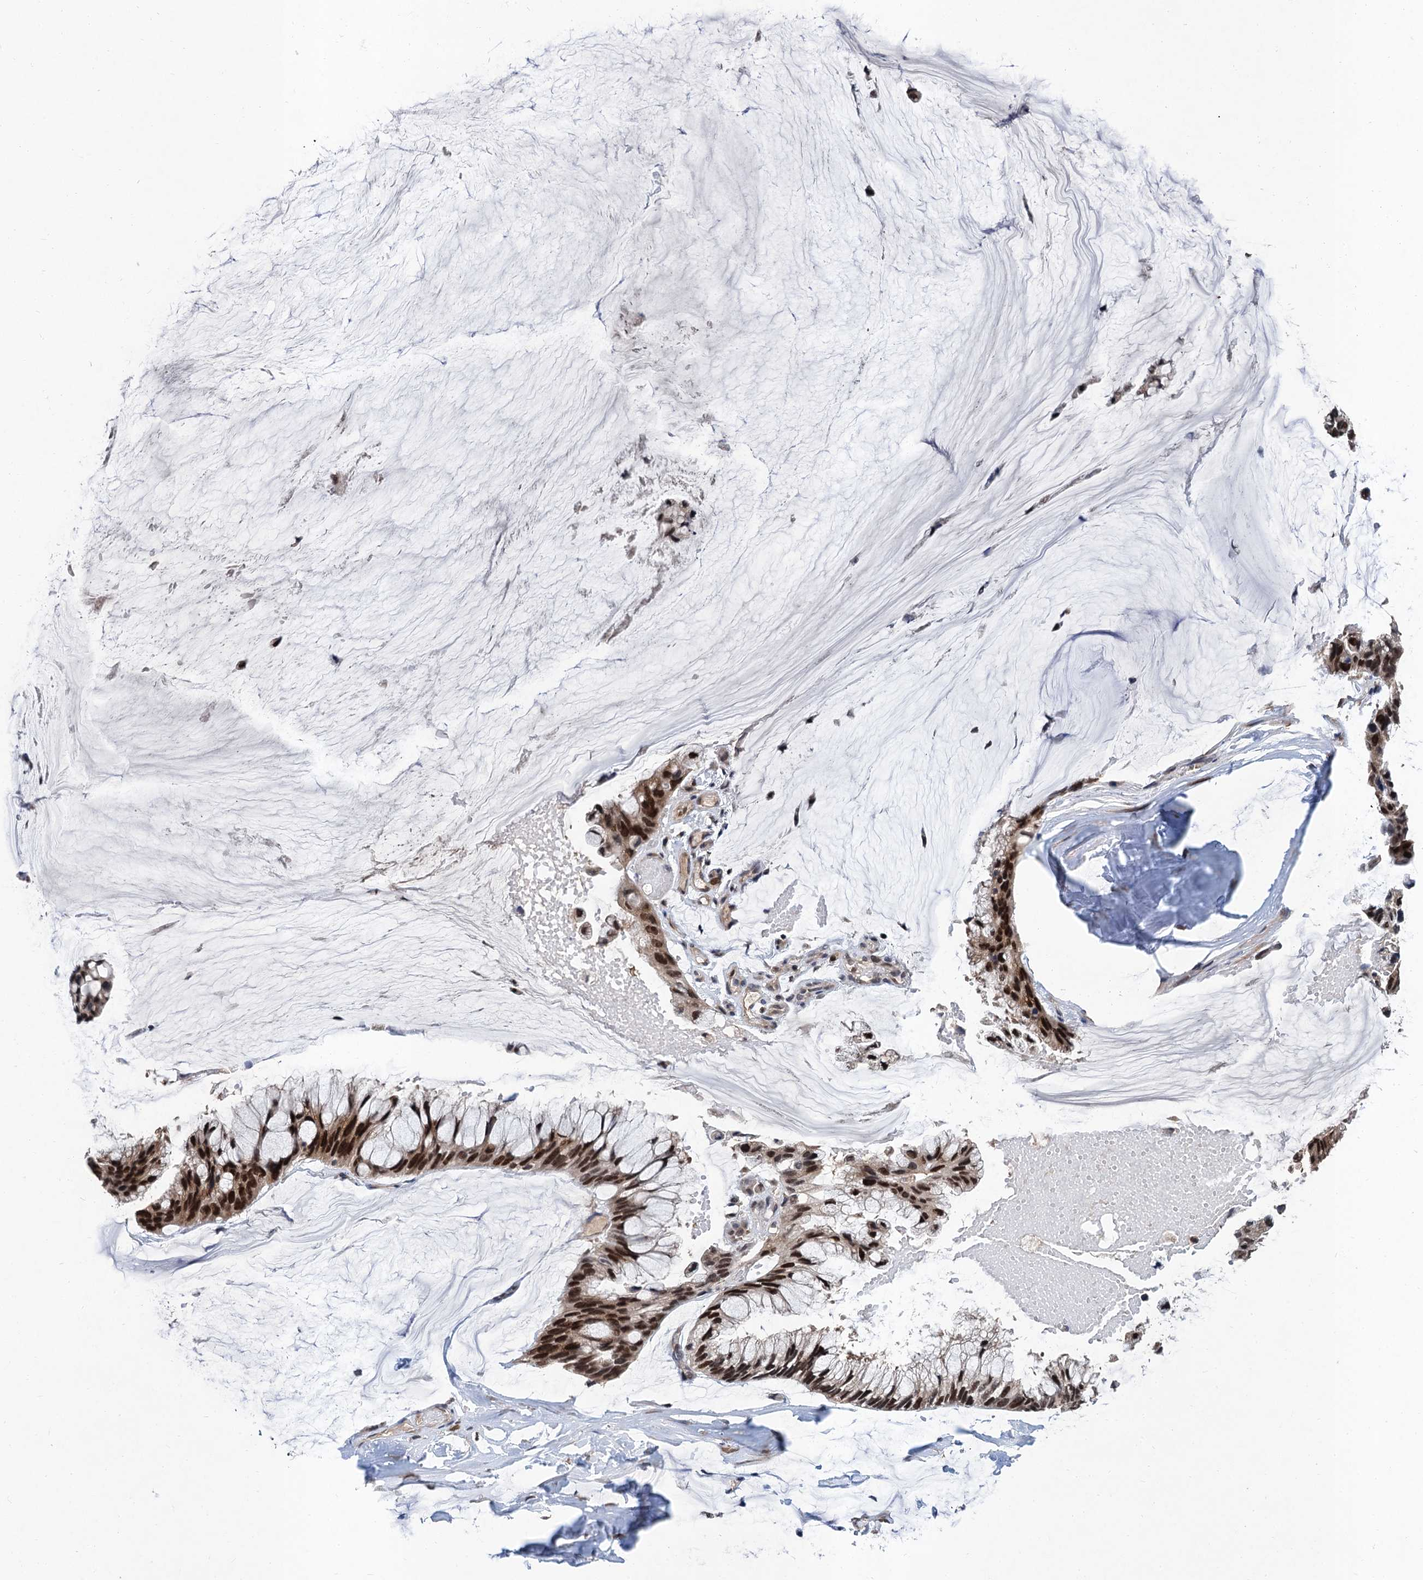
{"staining": {"intensity": "strong", "quantity": ">75%", "location": "nuclear"}, "tissue": "ovarian cancer", "cell_type": "Tumor cells", "image_type": "cancer", "snomed": [{"axis": "morphology", "description": "Cystadenocarcinoma, mucinous, NOS"}, {"axis": "topography", "description": "Ovary"}], "caption": "There is high levels of strong nuclear expression in tumor cells of ovarian cancer (mucinous cystadenocarcinoma), as demonstrated by immunohistochemical staining (brown color).", "gene": "TSEN34", "patient": {"sex": "female", "age": 39}}